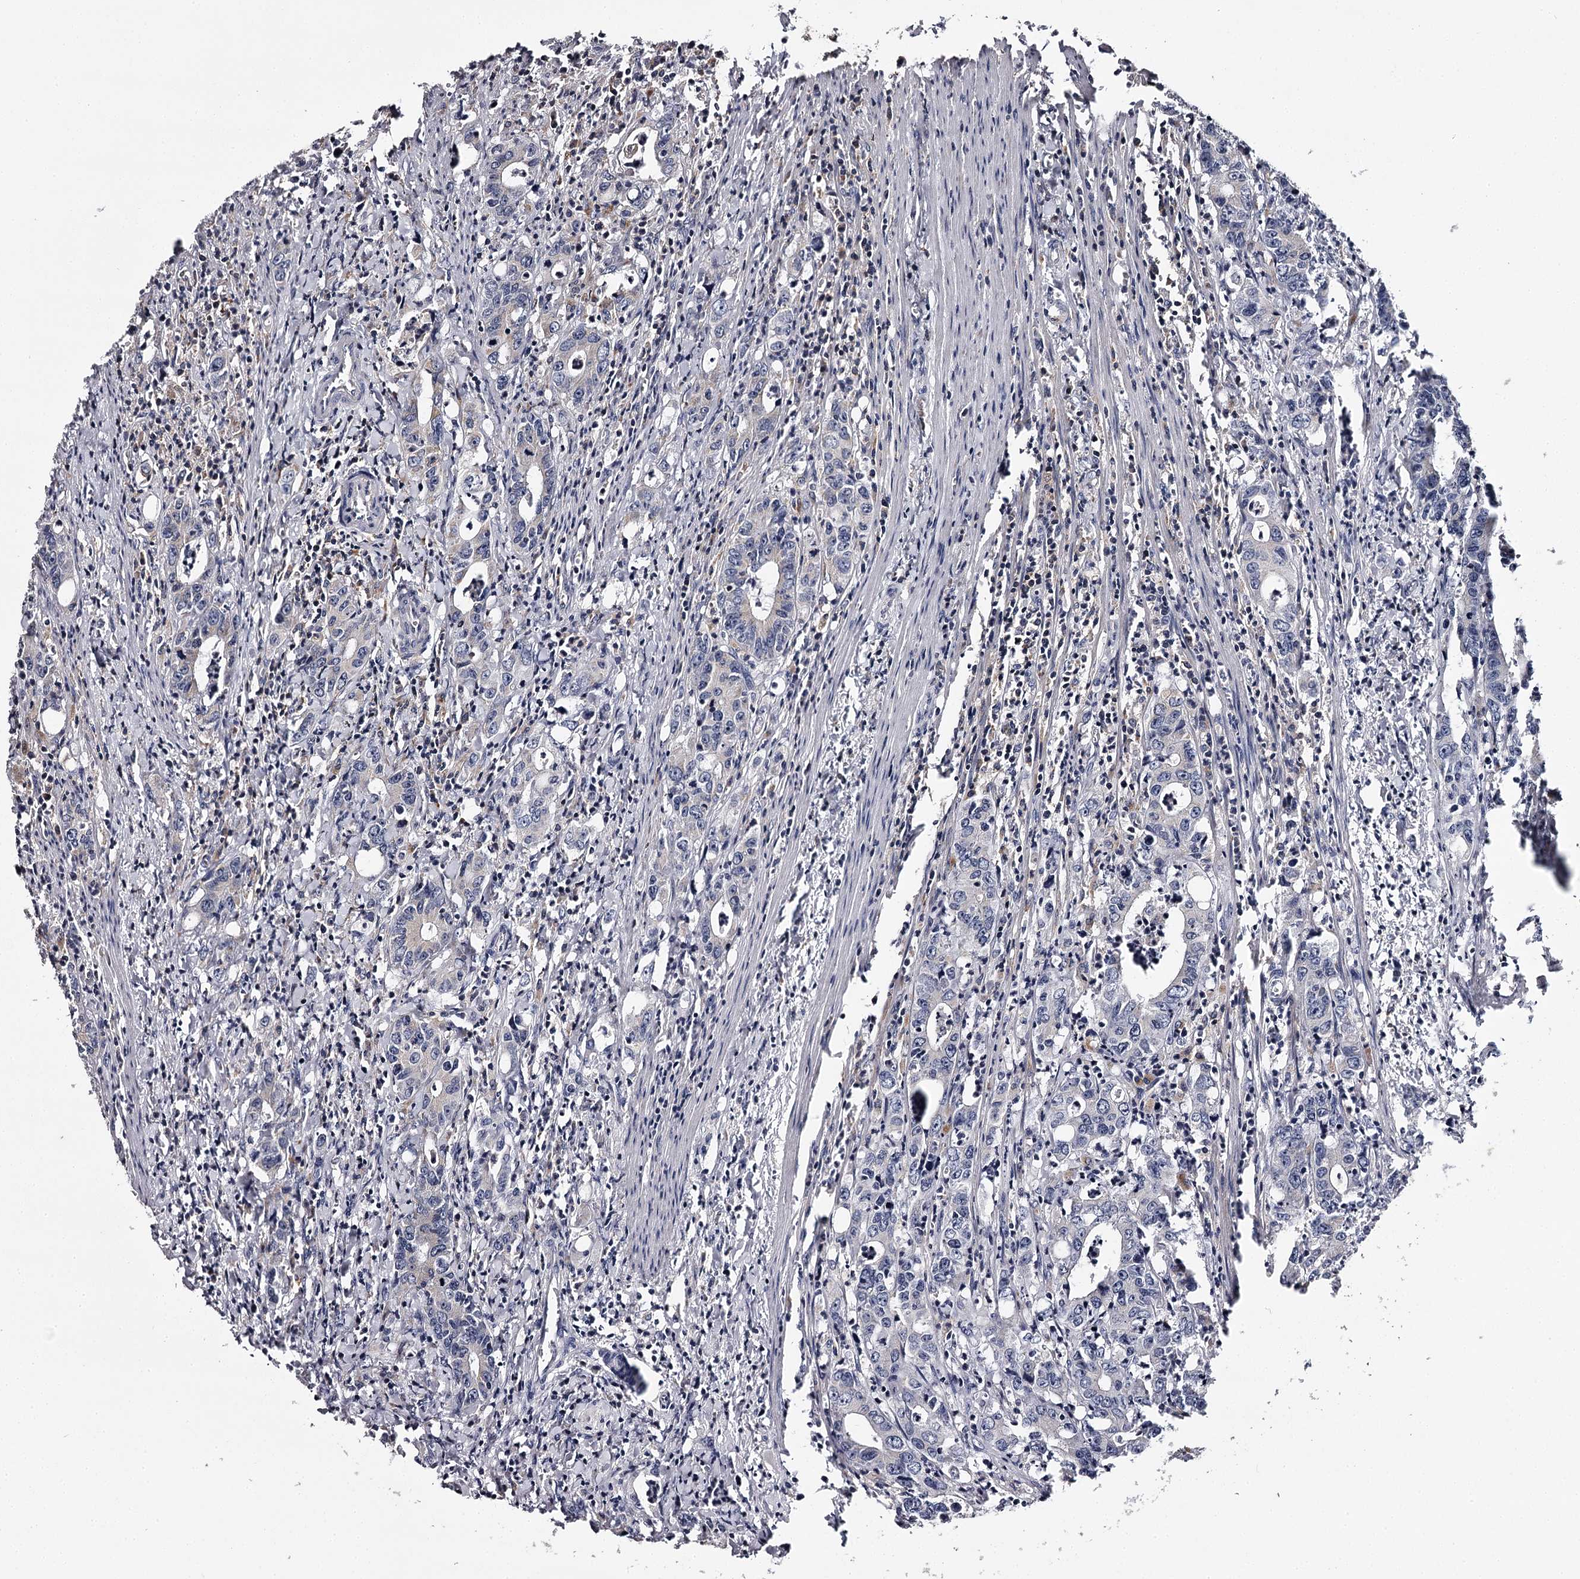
{"staining": {"intensity": "weak", "quantity": "<25%", "location": "cytoplasmic/membranous"}, "tissue": "colorectal cancer", "cell_type": "Tumor cells", "image_type": "cancer", "snomed": [{"axis": "morphology", "description": "Adenocarcinoma, NOS"}, {"axis": "topography", "description": "Colon"}], "caption": "This image is of colorectal cancer stained with immunohistochemistry to label a protein in brown with the nuclei are counter-stained blue. There is no positivity in tumor cells. (IHC, brightfield microscopy, high magnification).", "gene": "RASSF6", "patient": {"sex": "female", "age": 75}}